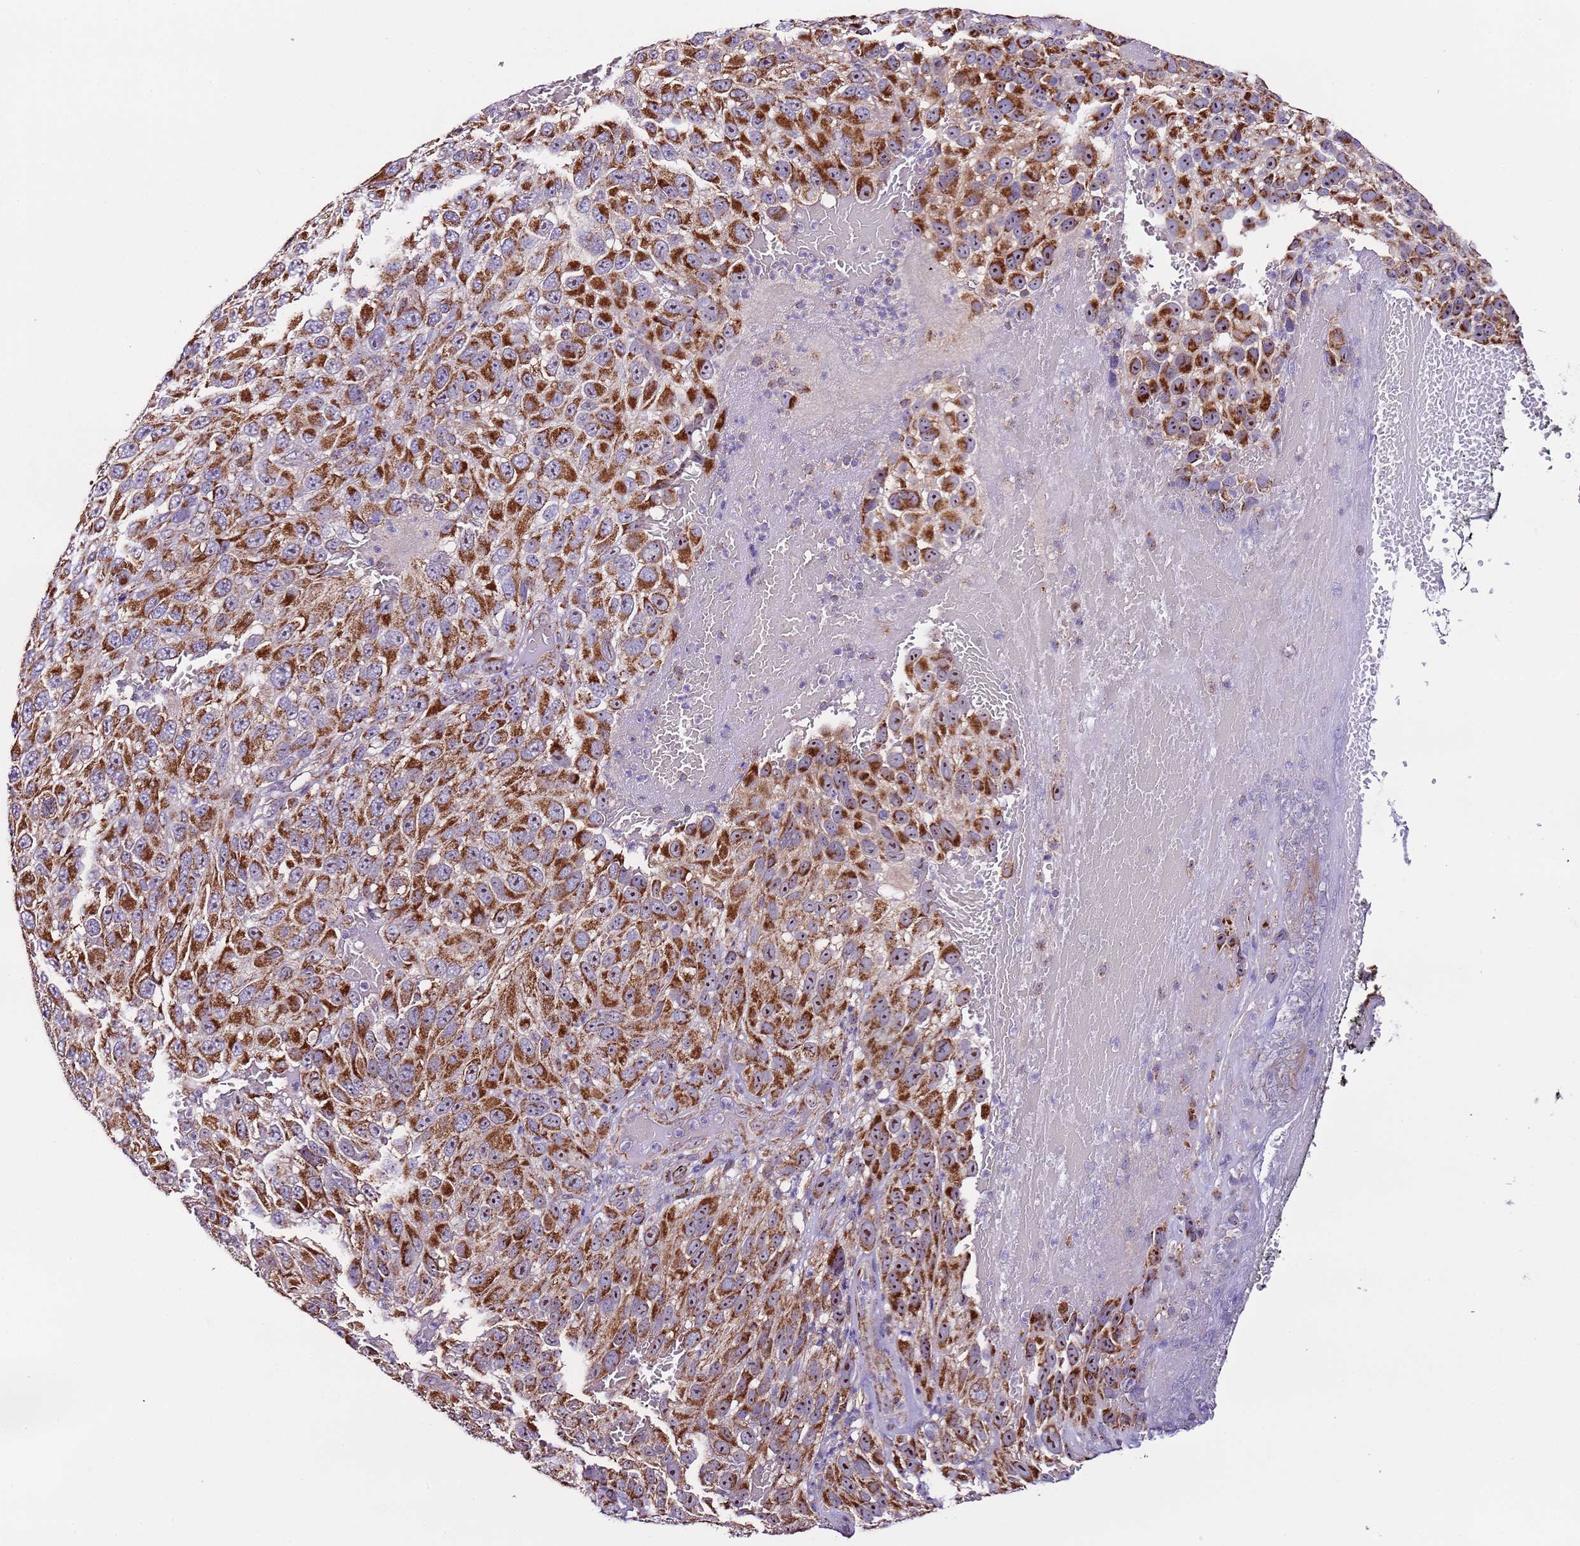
{"staining": {"intensity": "strong", "quantity": ">75%", "location": "cytoplasmic/membranous,nuclear"}, "tissue": "melanoma", "cell_type": "Tumor cells", "image_type": "cancer", "snomed": [{"axis": "morphology", "description": "Normal tissue, NOS"}, {"axis": "morphology", "description": "Malignant melanoma, NOS"}, {"axis": "topography", "description": "Skin"}], "caption": "Immunohistochemistry (DAB (3,3'-diaminobenzidine)) staining of human melanoma shows strong cytoplasmic/membranous and nuclear protein staining in about >75% of tumor cells.", "gene": "UEVLD", "patient": {"sex": "female", "age": 96}}